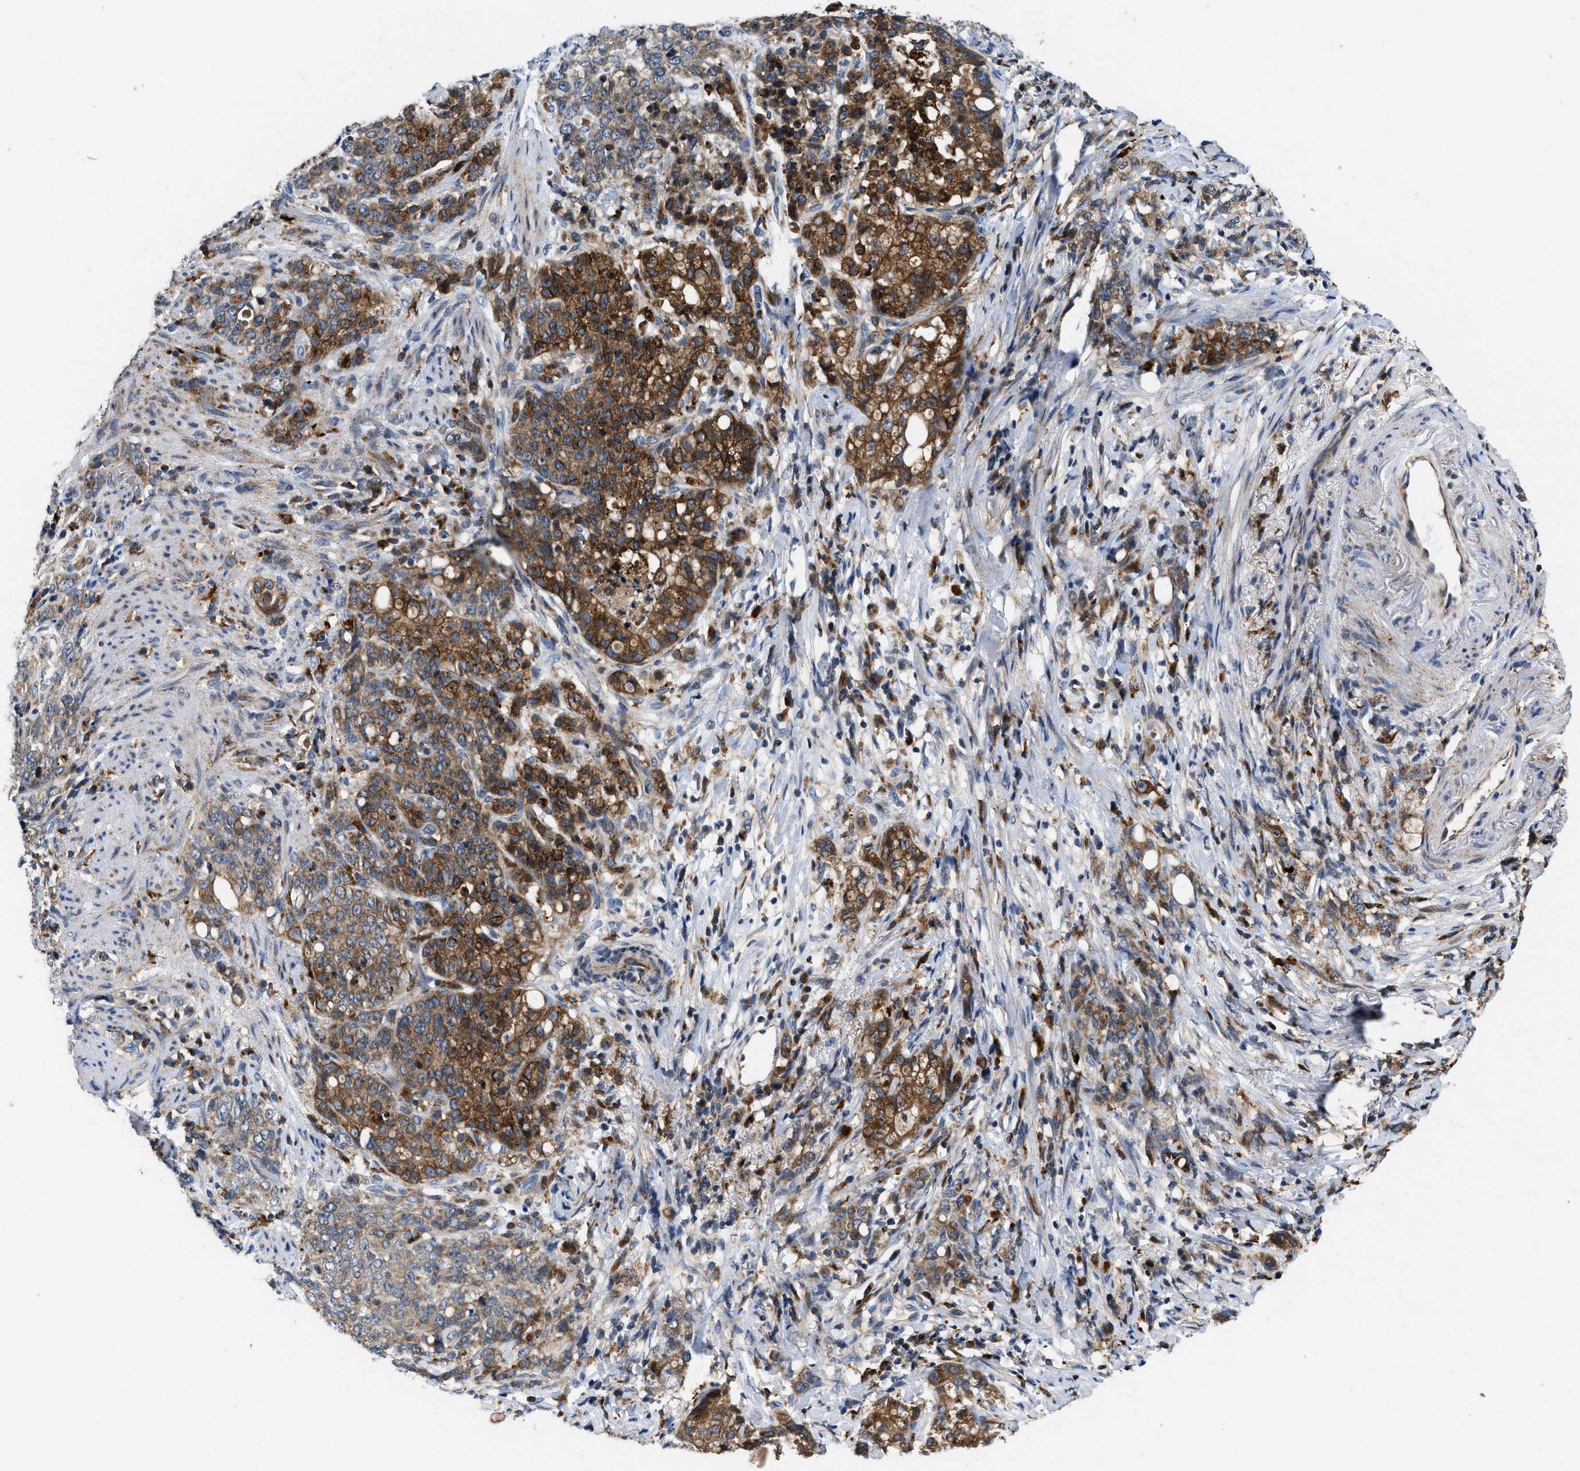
{"staining": {"intensity": "strong", "quantity": ">75%", "location": "cytoplasmic/membranous"}, "tissue": "stomach cancer", "cell_type": "Tumor cells", "image_type": "cancer", "snomed": [{"axis": "morphology", "description": "Adenocarcinoma, NOS"}, {"axis": "topography", "description": "Stomach, lower"}], "caption": "High-power microscopy captured an immunohistochemistry (IHC) micrograph of stomach adenocarcinoma, revealing strong cytoplasmic/membranous expression in about >75% of tumor cells. The protein of interest is shown in brown color, while the nuclei are stained blue.", "gene": "ENPP4", "patient": {"sex": "male", "age": 88}}